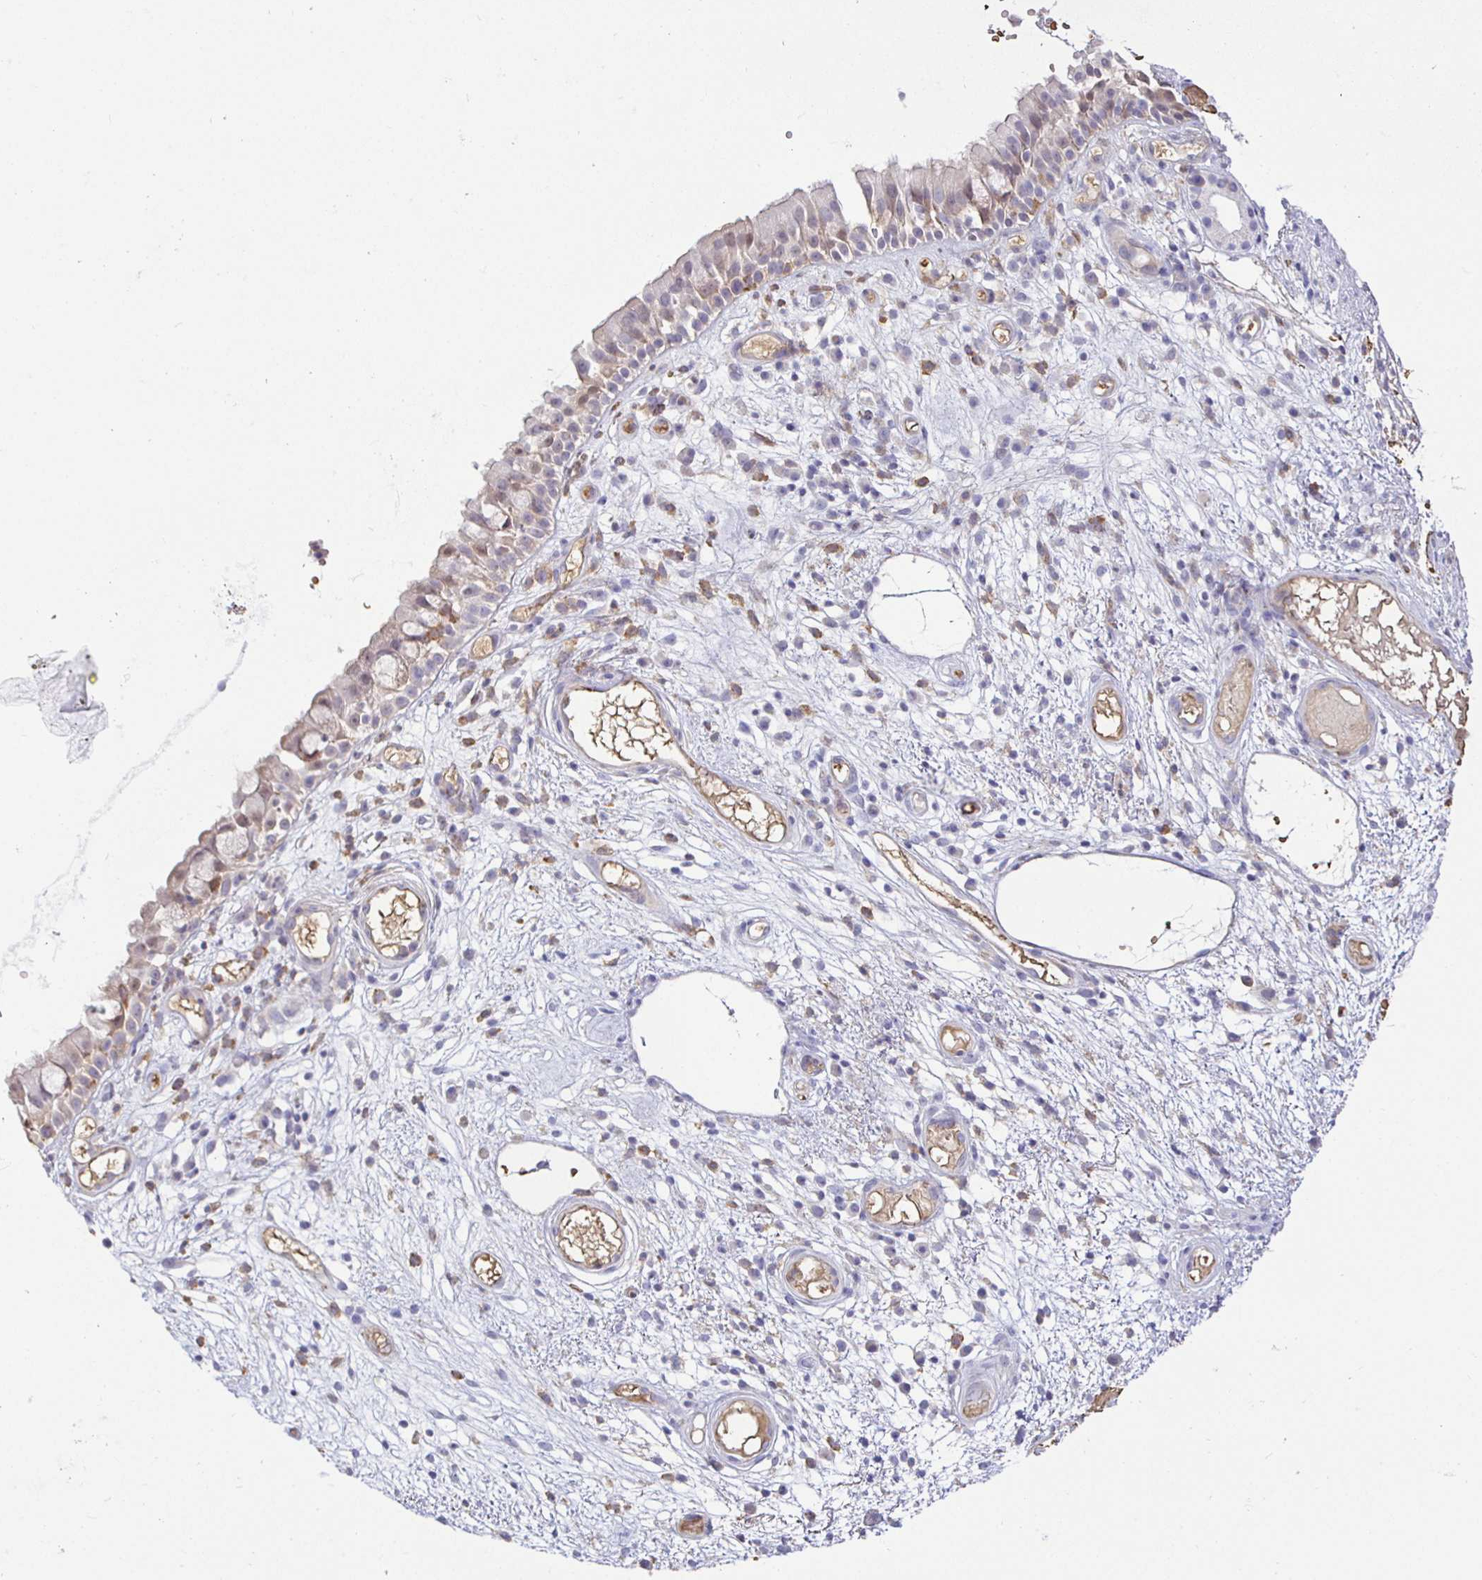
{"staining": {"intensity": "weak", "quantity": "<25%", "location": "cytoplasmic/membranous"}, "tissue": "nasopharynx", "cell_type": "Respiratory epithelial cells", "image_type": "normal", "snomed": [{"axis": "morphology", "description": "Normal tissue, NOS"}, {"axis": "morphology", "description": "Inflammation, NOS"}, {"axis": "topography", "description": "Nasopharynx"}], "caption": "DAB immunohistochemical staining of unremarkable nasopharynx exhibits no significant staining in respiratory epithelial cells. (DAB (3,3'-diaminobenzidine) IHC visualized using brightfield microscopy, high magnification).", "gene": "SIRPA", "patient": {"sex": "male", "age": 54}}